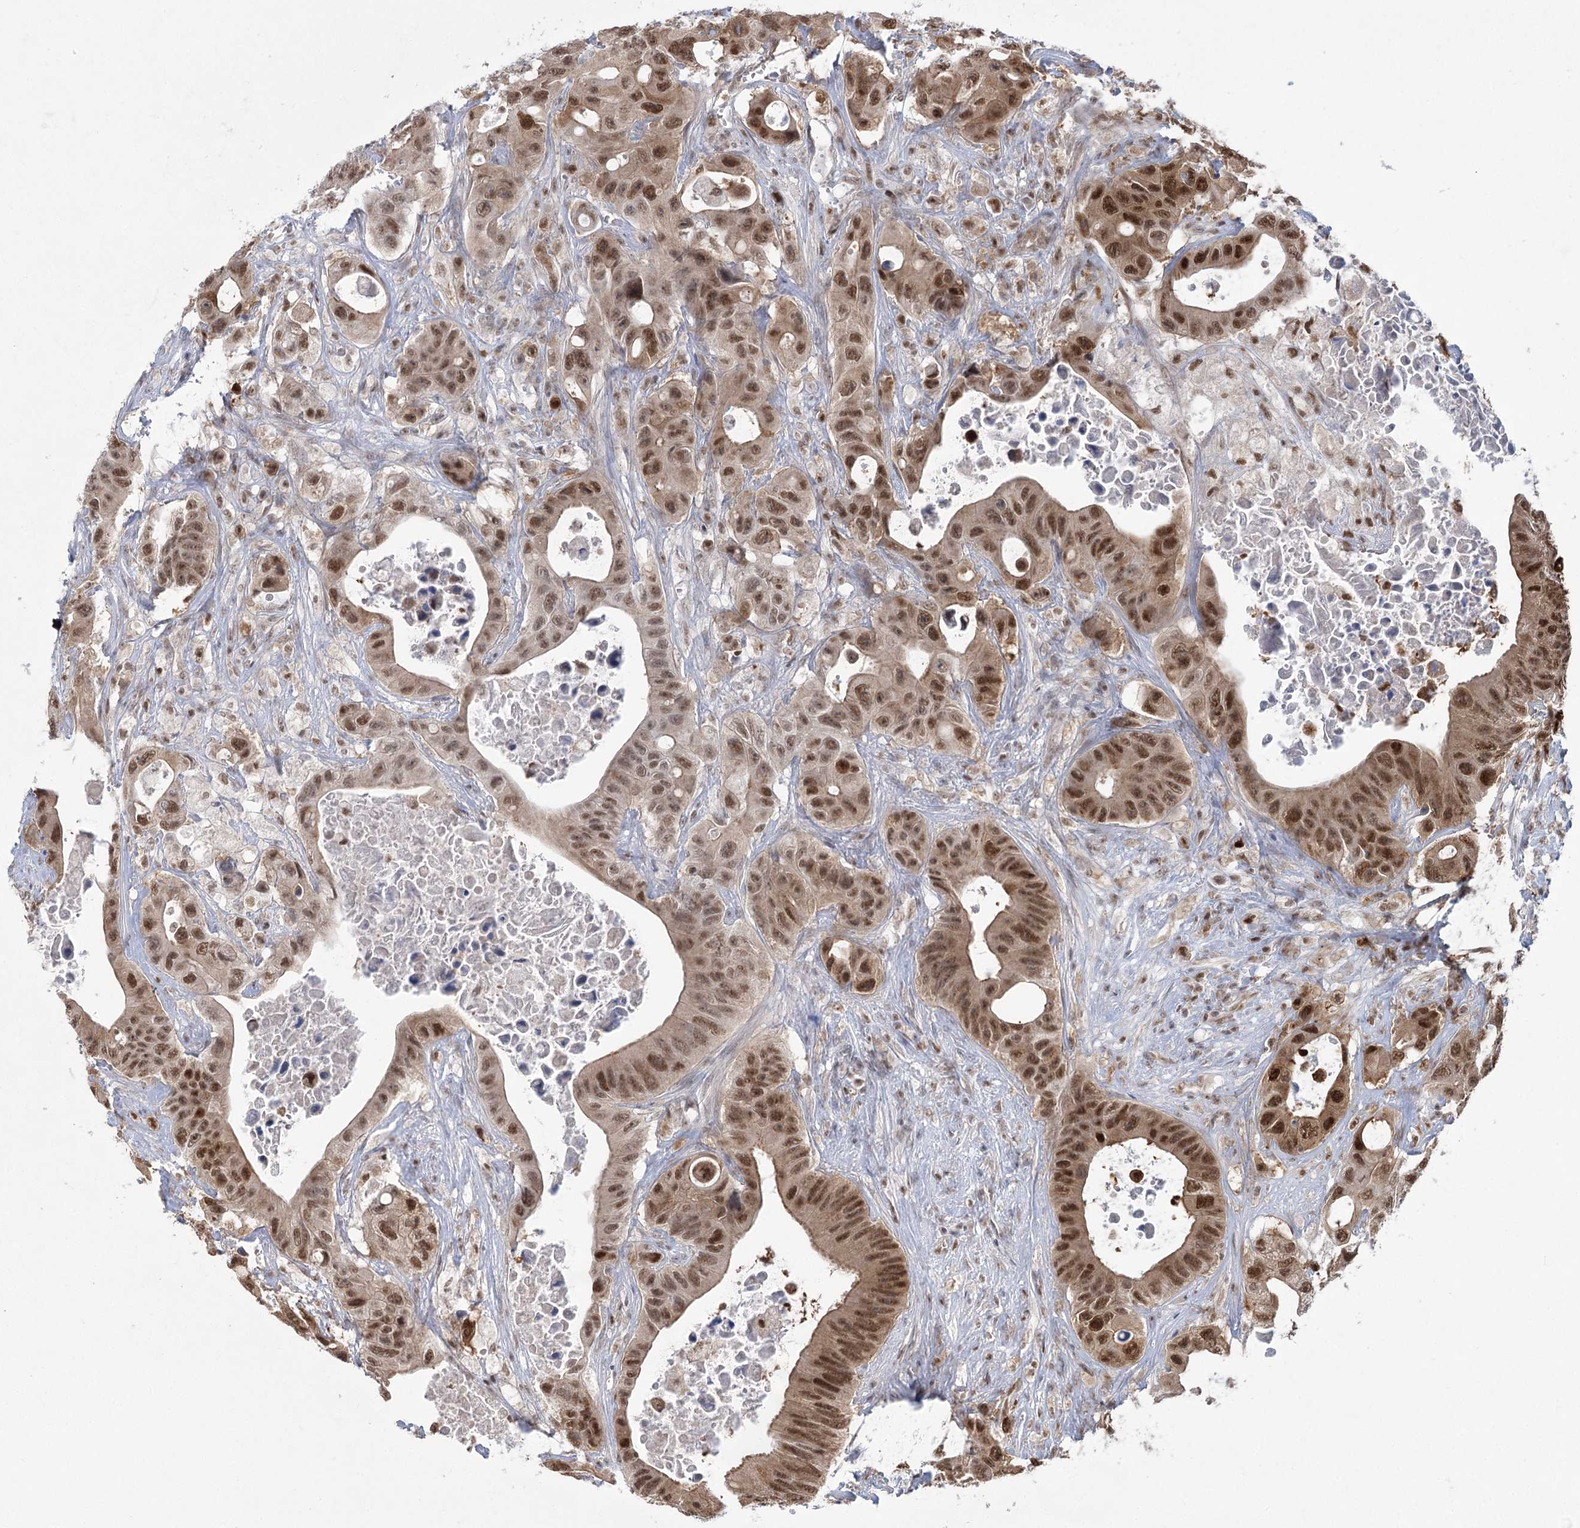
{"staining": {"intensity": "moderate", "quantity": ">75%", "location": "nuclear"}, "tissue": "colorectal cancer", "cell_type": "Tumor cells", "image_type": "cancer", "snomed": [{"axis": "morphology", "description": "Adenocarcinoma, NOS"}, {"axis": "topography", "description": "Colon"}], "caption": "This image shows immunohistochemistry staining of human adenocarcinoma (colorectal), with medium moderate nuclear staining in about >75% of tumor cells.", "gene": "ZCCHC8", "patient": {"sex": "female", "age": 46}}